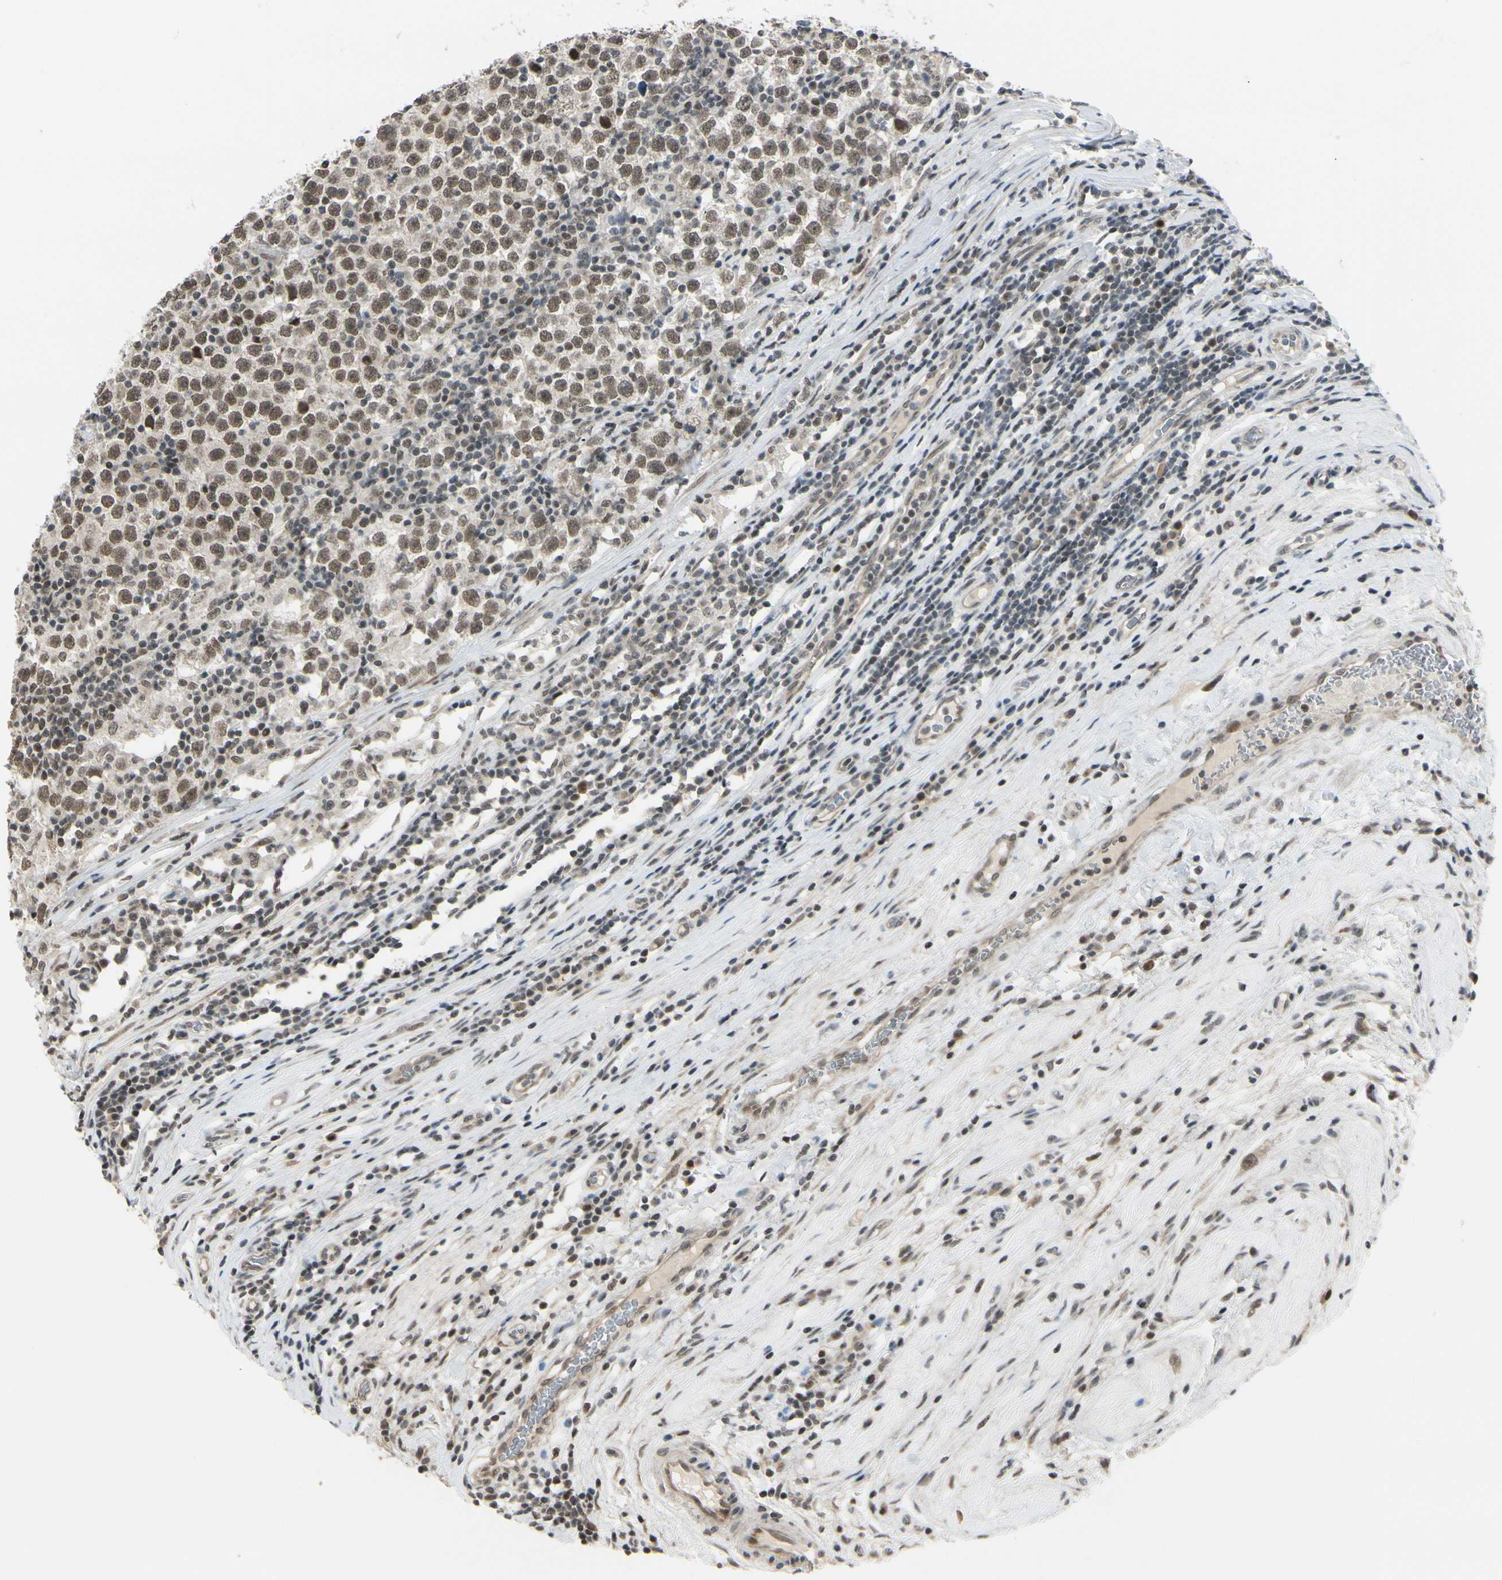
{"staining": {"intensity": "moderate", "quantity": ">75%", "location": "nuclear"}, "tissue": "testis cancer", "cell_type": "Tumor cells", "image_type": "cancer", "snomed": [{"axis": "morphology", "description": "Seminoma, NOS"}, {"axis": "topography", "description": "Testis"}], "caption": "Testis seminoma stained for a protein (brown) demonstrates moderate nuclear positive positivity in about >75% of tumor cells.", "gene": "BRMS1", "patient": {"sex": "male", "age": 43}}